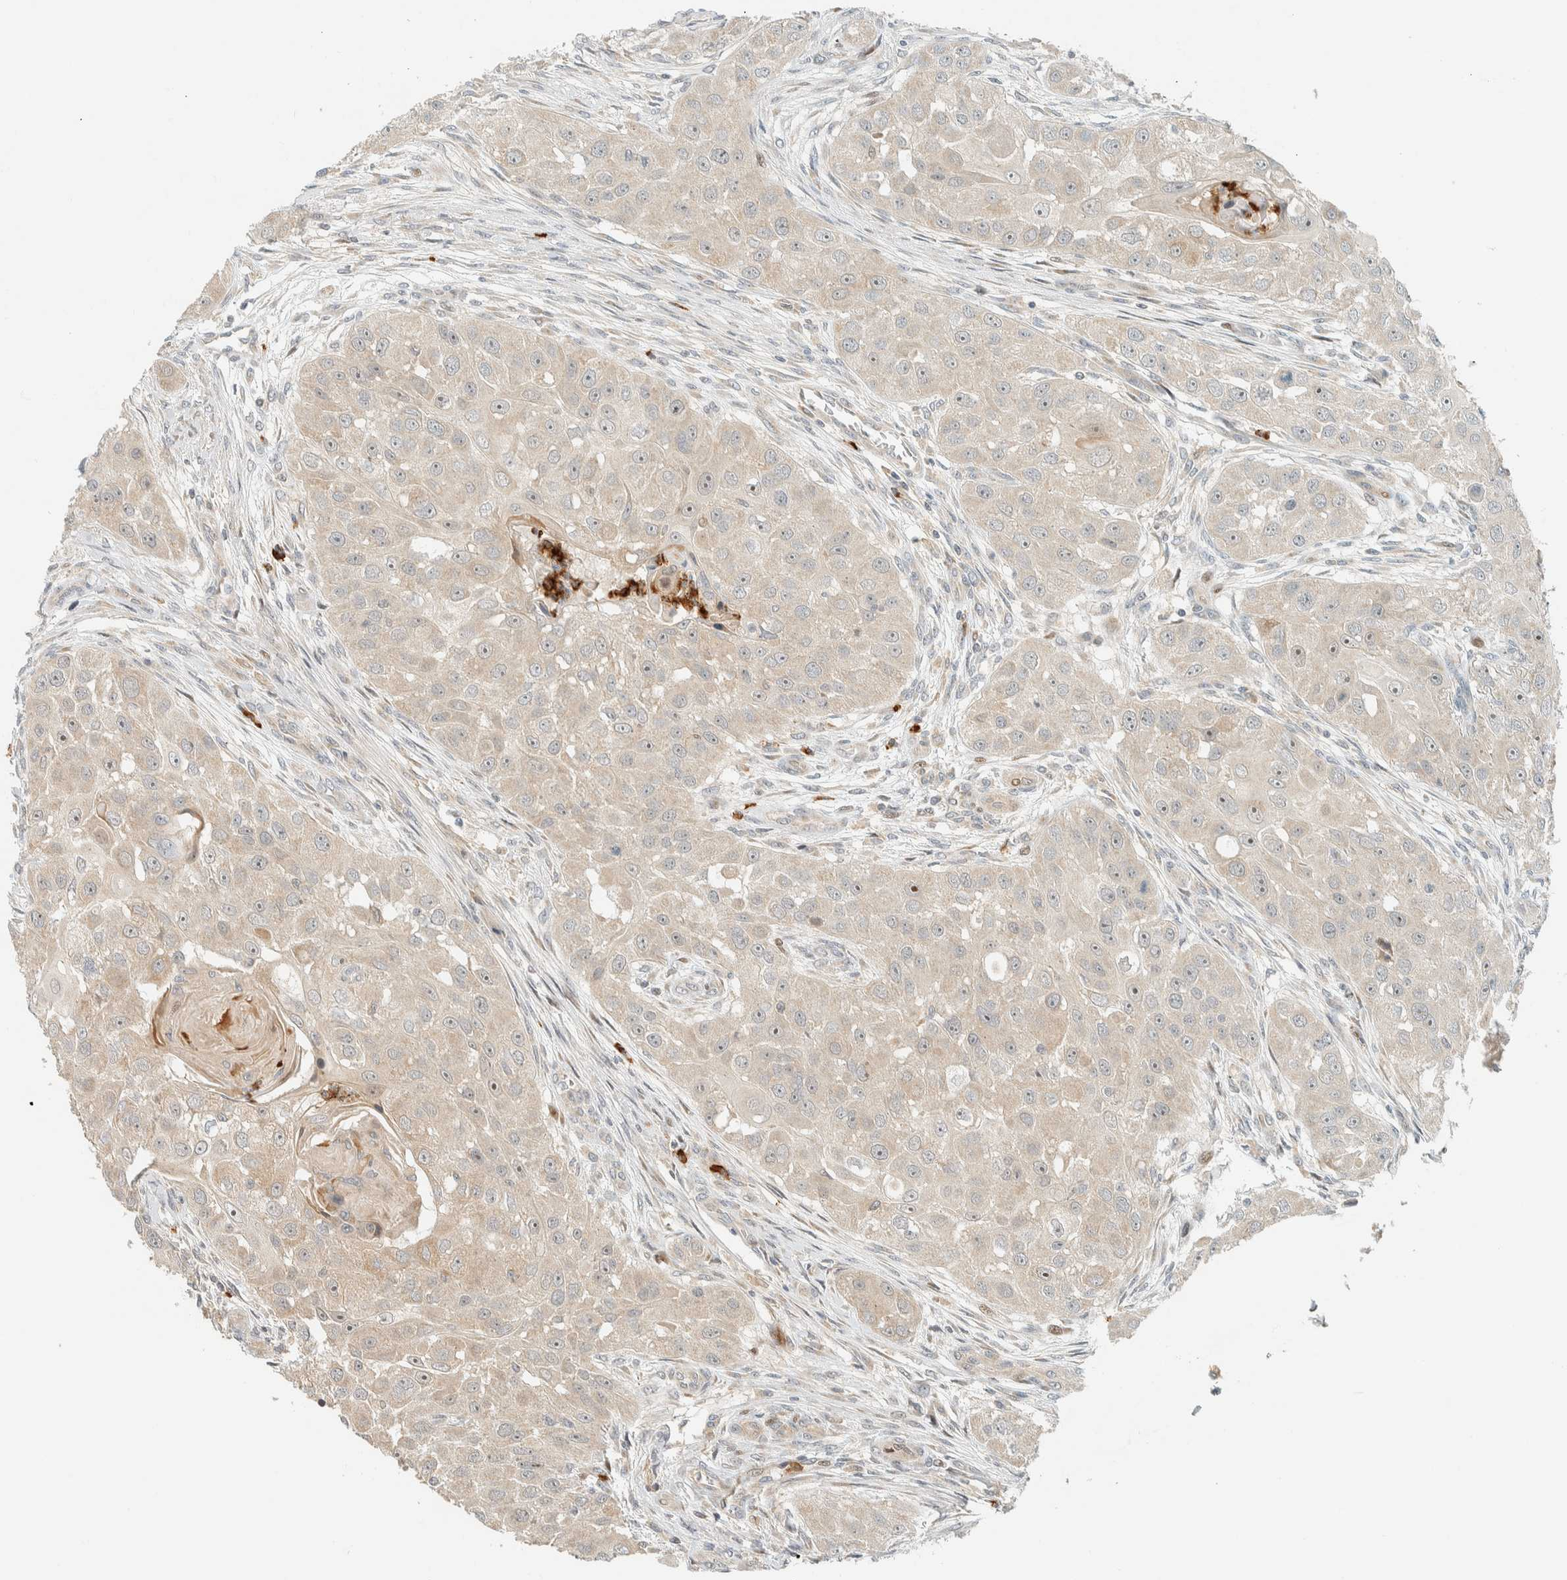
{"staining": {"intensity": "weak", "quantity": "<25%", "location": "cytoplasmic/membranous,nuclear"}, "tissue": "head and neck cancer", "cell_type": "Tumor cells", "image_type": "cancer", "snomed": [{"axis": "morphology", "description": "Normal tissue, NOS"}, {"axis": "morphology", "description": "Squamous cell carcinoma, NOS"}, {"axis": "topography", "description": "Skeletal muscle"}, {"axis": "topography", "description": "Head-Neck"}], "caption": "Photomicrograph shows no protein positivity in tumor cells of head and neck cancer tissue.", "gene": "CCDC171", "patient": {"sex": "male", "age": 51}}